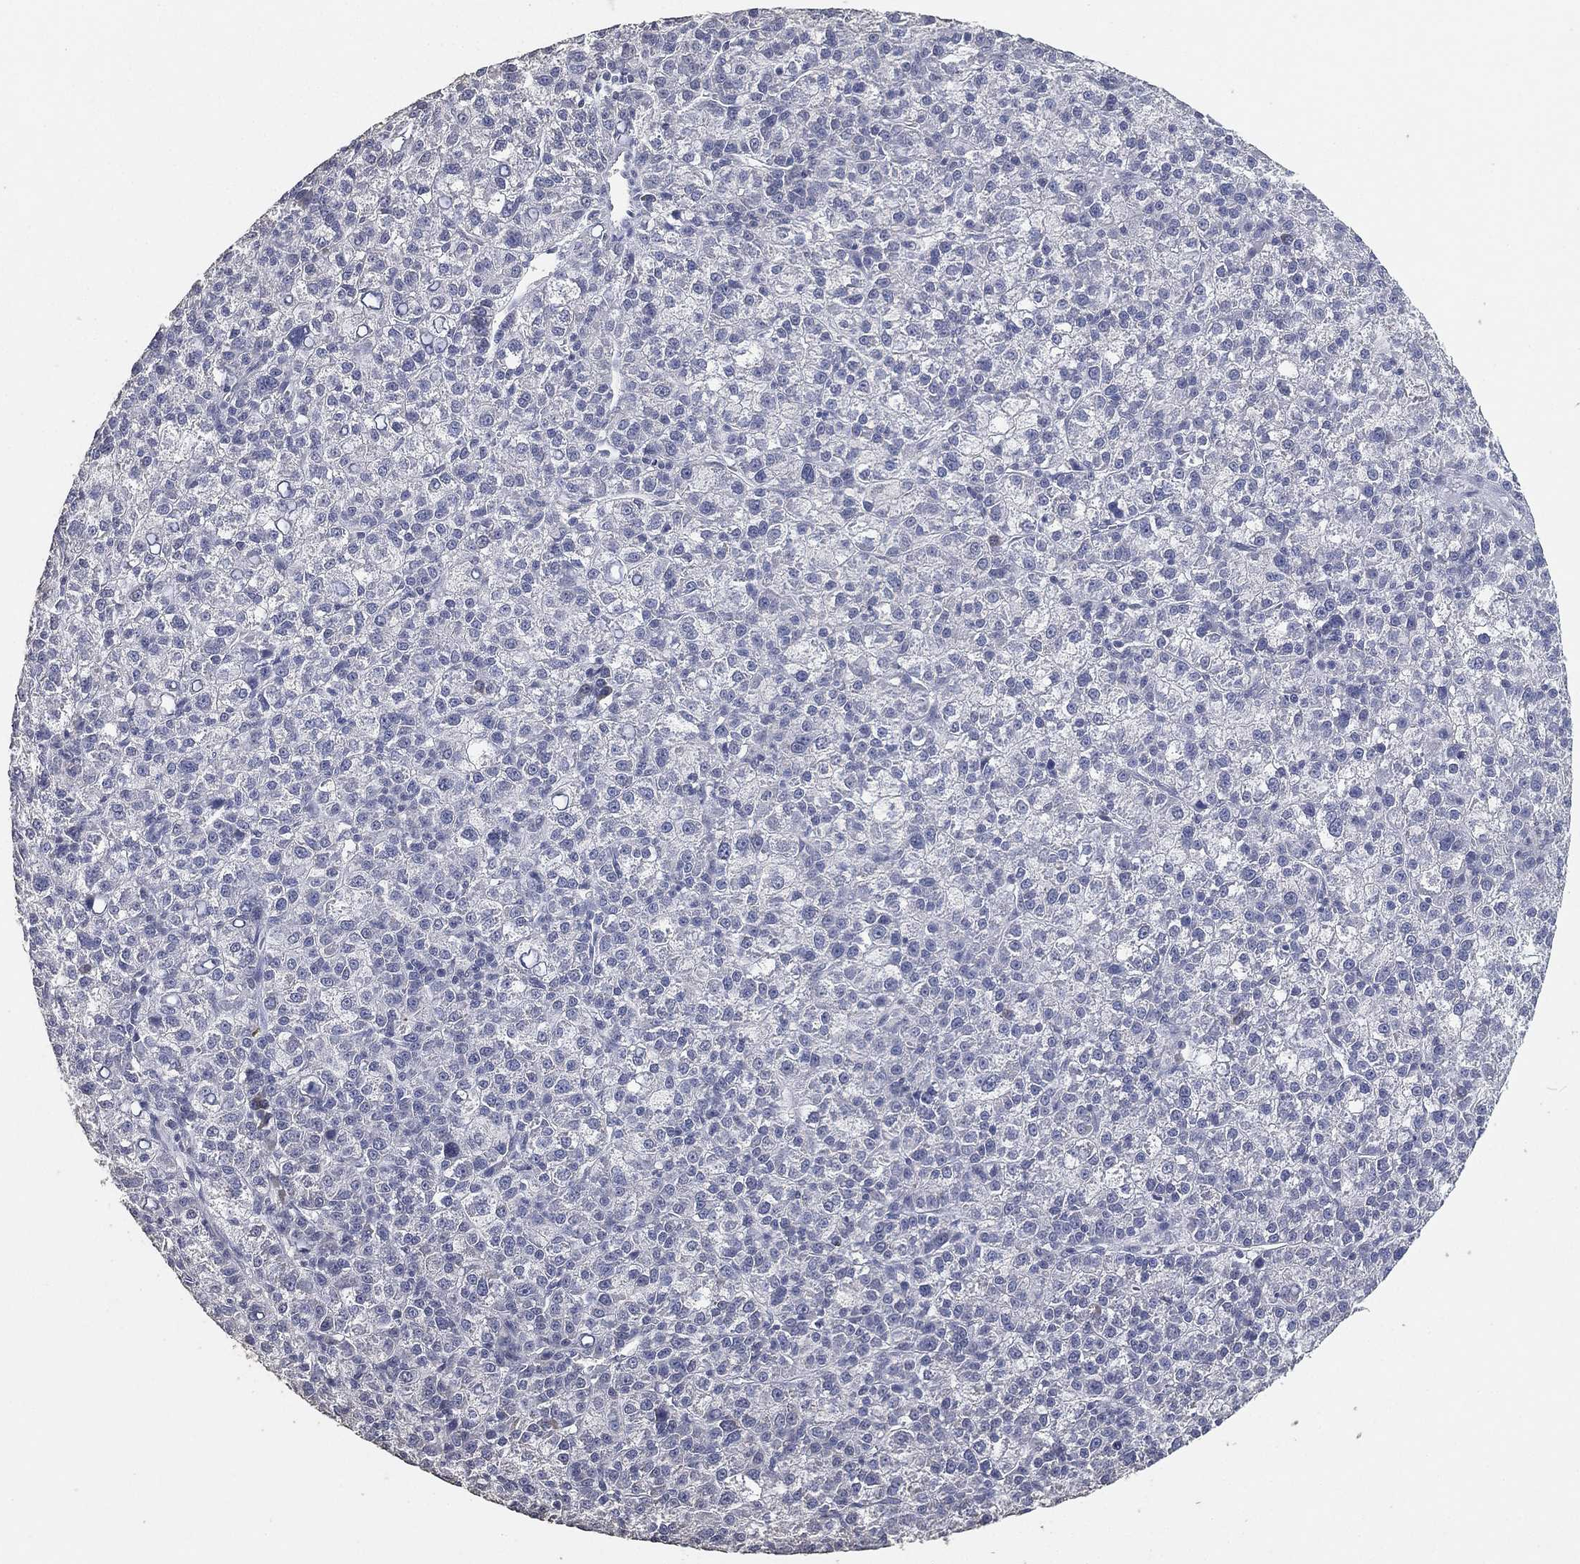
{"staining": {"intensity": "negative", "quantity": "none", "location": "none"}, "tissue": "liver cancer", "cell_type": "Tumor cells", "image_type": "cancer", "snomed": [{"axis": "morphology", "description": "Carcinoma, Hepatocellular, NOS"}, {"axis": "topography", "description": "Liver"}], "caption": "Immunohistochemical staining of liver hepatocellular carcinoma demonstrates no significant positivity in tumor cells.", "gene": "DSG1", "patient": {"sex": "female", "age": 60}}